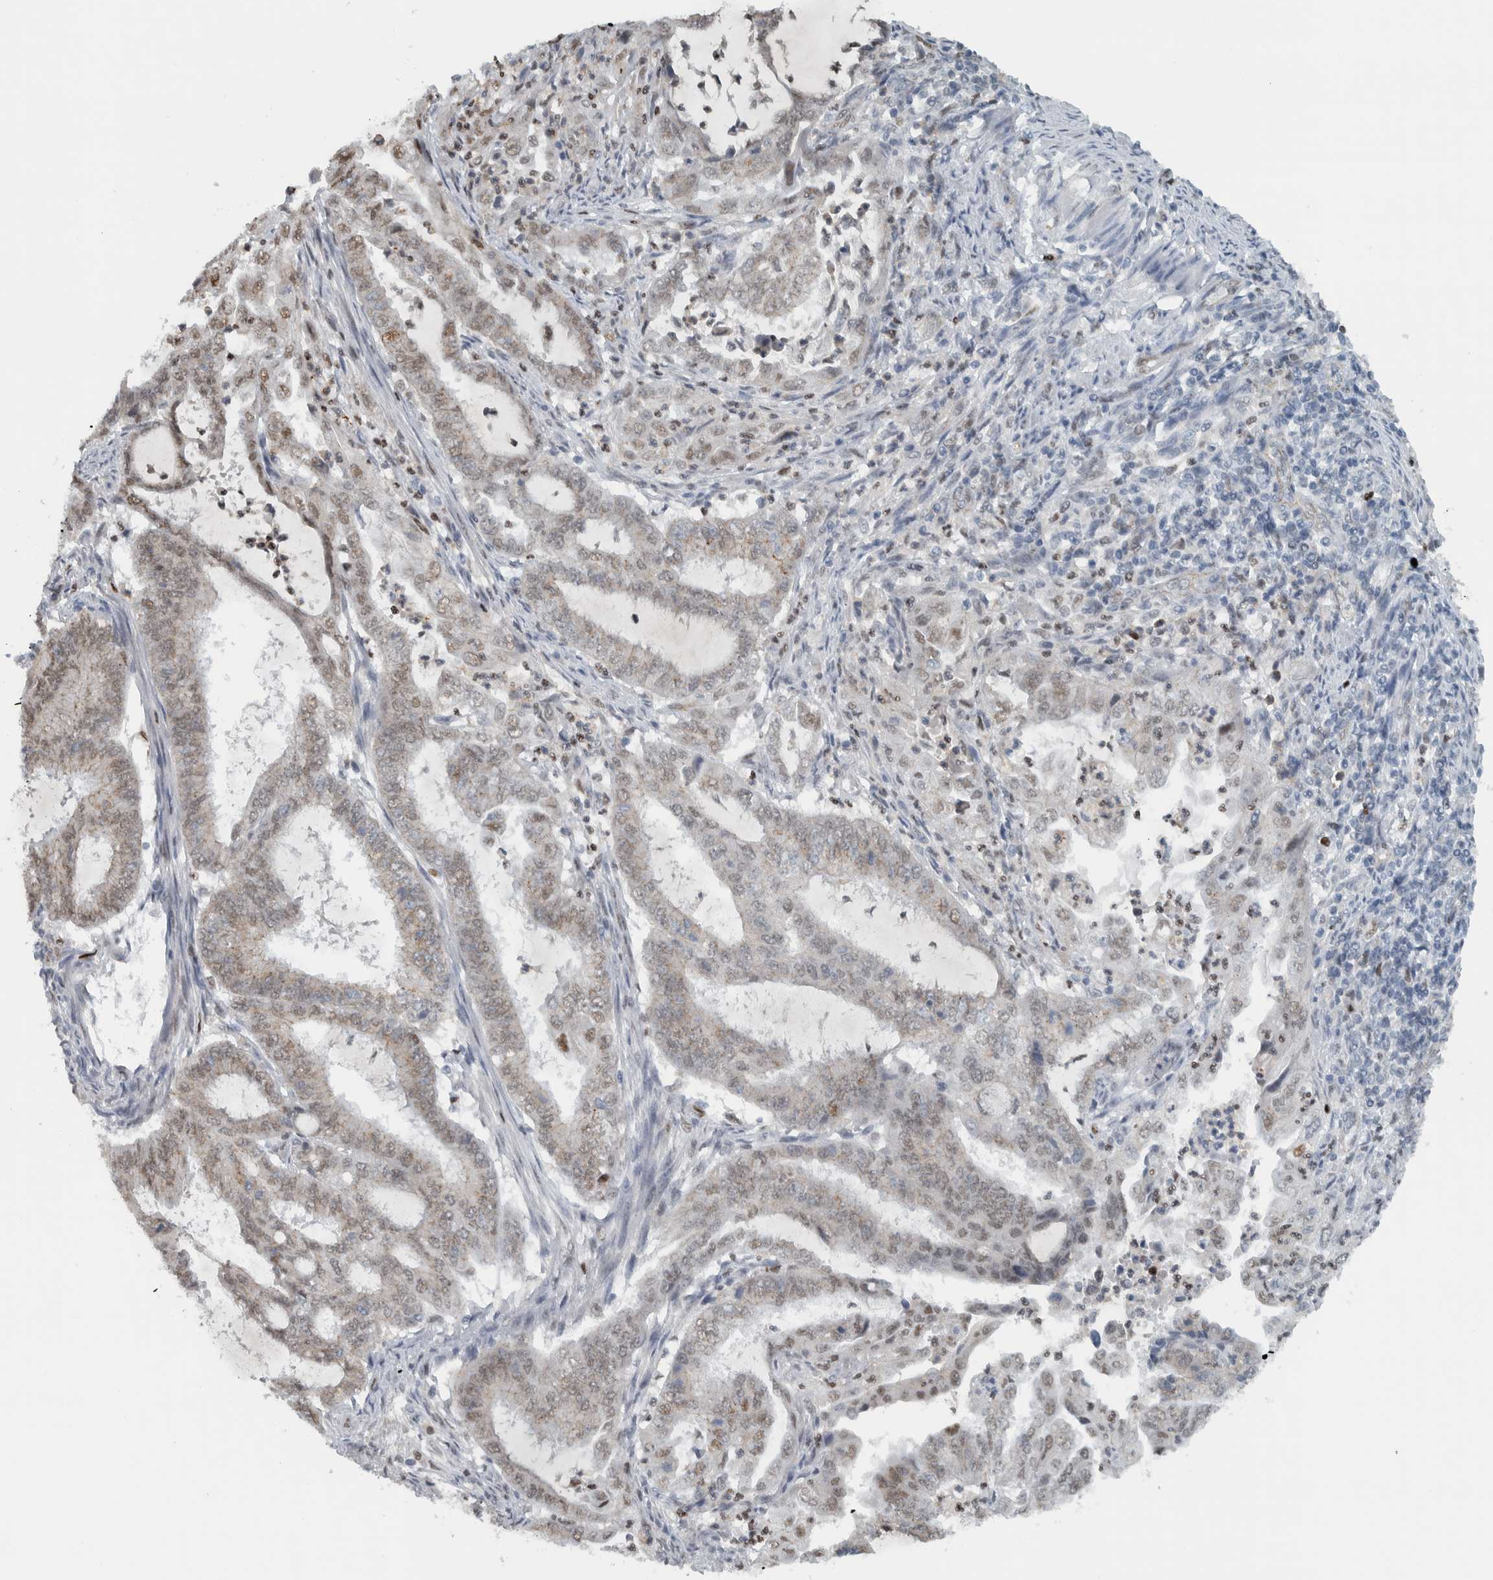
{"staining": {"intensity": "weak", "quantity": "25%-75%", "location": "cytoplasmic/membranous,nuclear"}, "tissue": "endometrial cancer", "cell_type": "Tumor cells", "image_type": "cancer", "snomed": [{"axis": "morphology", "description": "Adenocarcinoma, NOS"}, {"axis": "topography", "description": "Endometrium"}], "caption": "Endometrial adenocarcinoma was stained to show a protein in brown. There is low levels of weak cytoplasmic/membranous and nuclear positivity in approximately 25%-75% of tumor cells.", "gene": "ADPRM", "patient": {"sex": "female", "age": 51}}